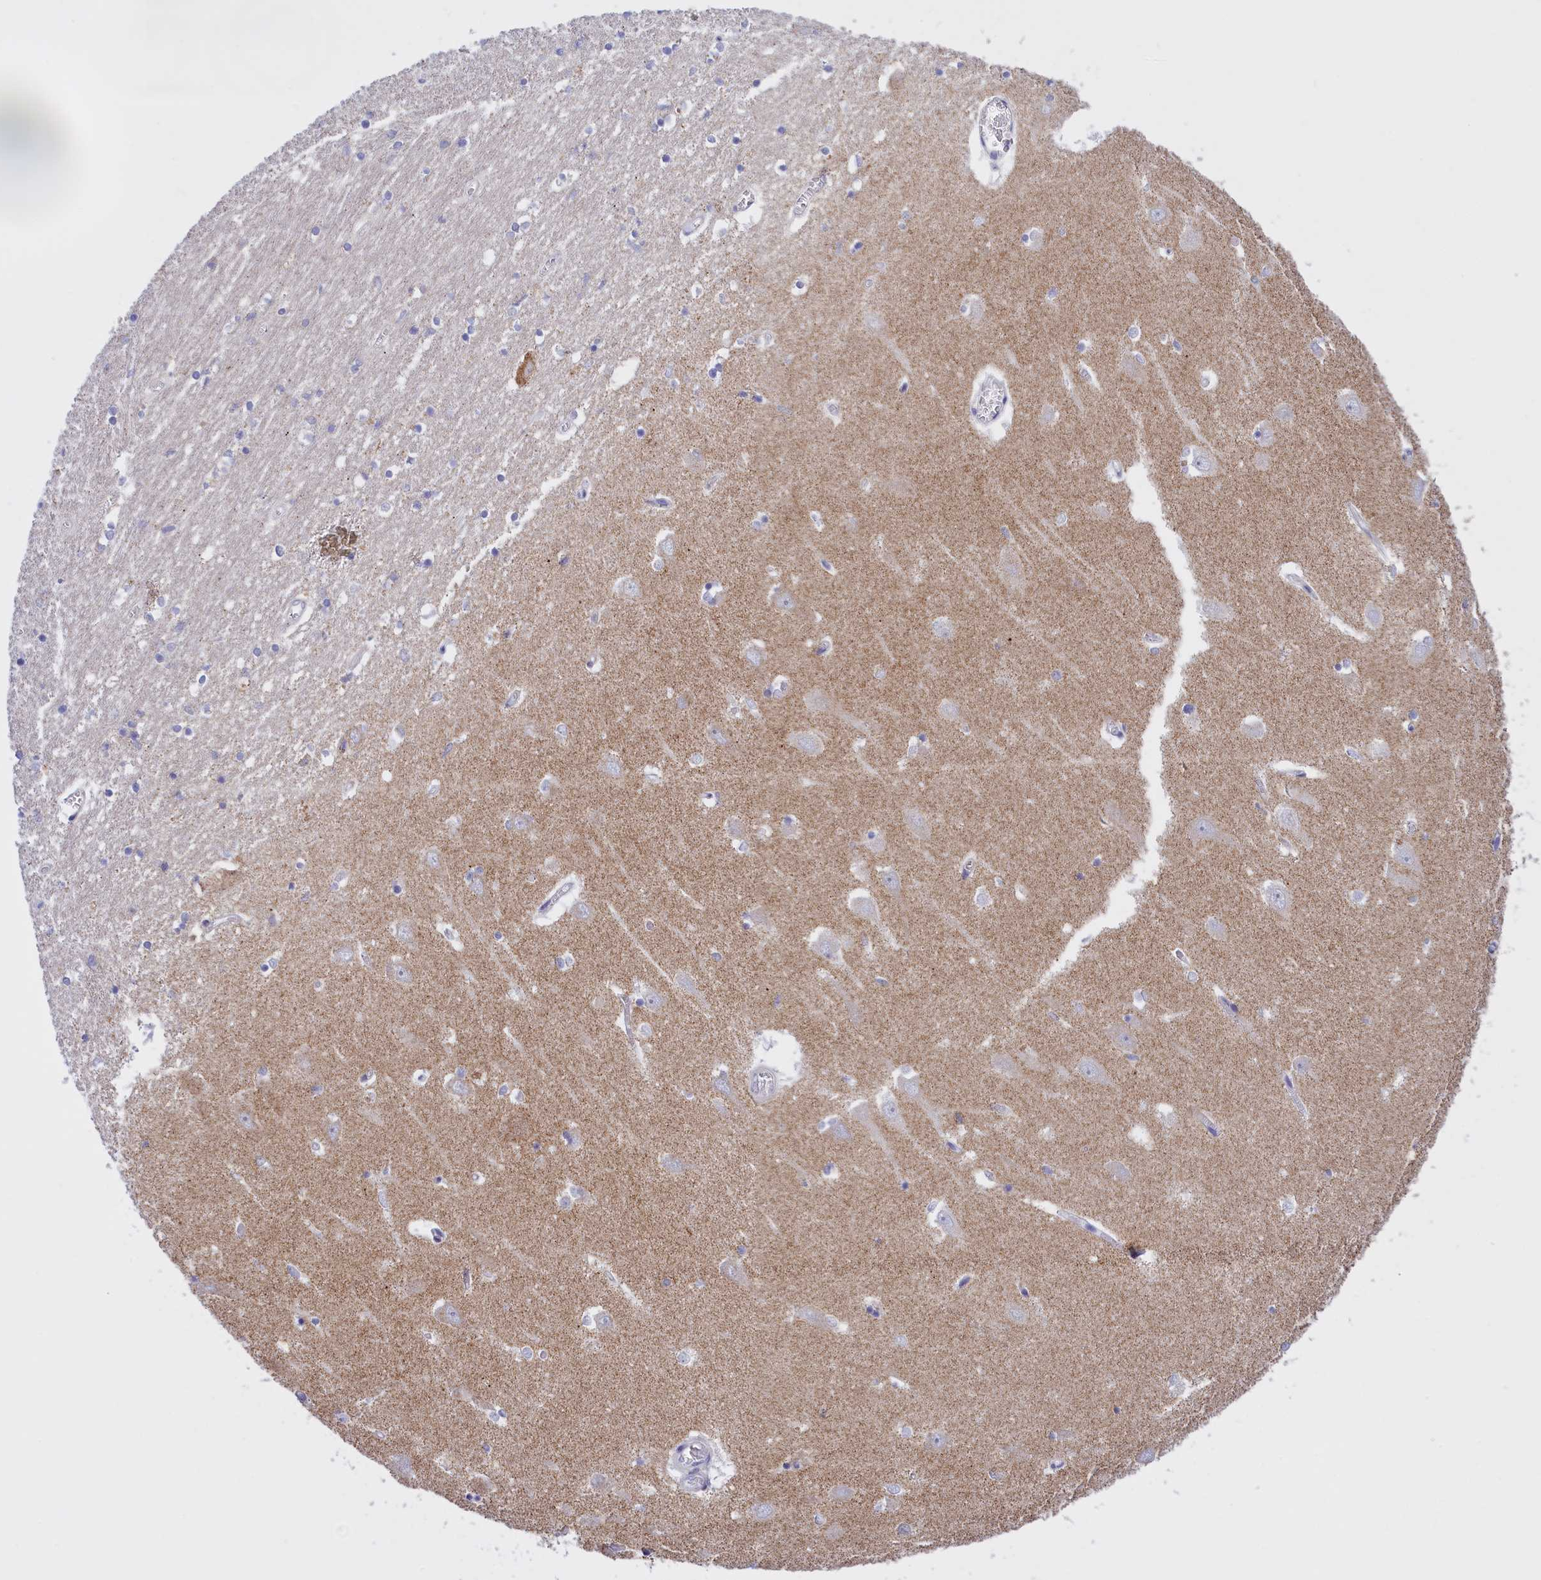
{"staining": {"intensity": "negative", "quantity": "none", "location": "none"}, "tissue": "hippocampus", "cell_type": "Glial cells", "image_type": "normal", "snomed": [{"axis": "morphology", "description": "Normal tissue, NOS"}, {"axis": "topography", "description": "Hippocampus"}], "caption": "A high-resolution micrograph shows immunohistochemistry staining of benign hippocampus, which exhibits no significant positivity in glial cells.", "gene": "FAM149B1", "patient": {"sex": "male", "age": 70}}